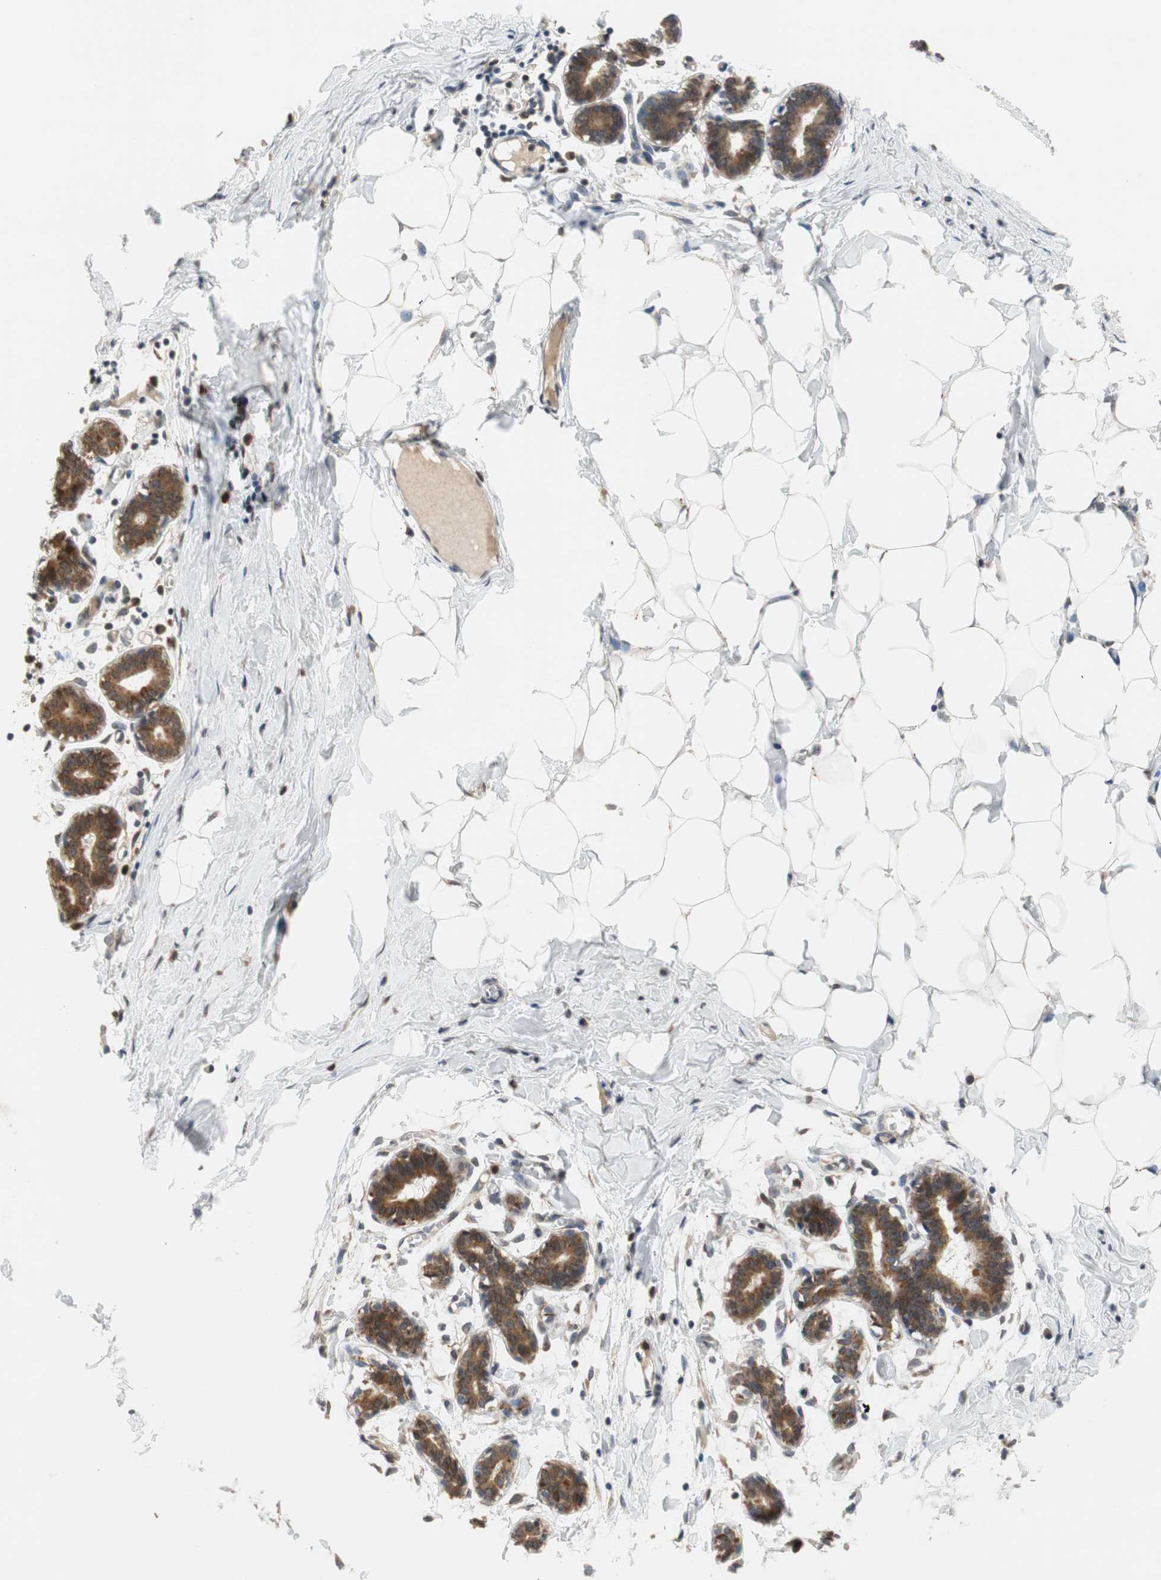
{"staining": {"intensity": "negative", "quantity": "none", "location": "none"}, "tissue": "breast", "cell_type": "Adipocytes", "image_type": "normal", "snomed": [{"axis": "morphology", "description": "Normal tissue, NOS"}, {"axis": "topography", "description": "Breast"}], "caption": "The immunohistochemistry (IHC) histopathology image has no significant staining in adipocytes of breast. (Immunohistochemistry, brightfield microscopy, high magnification).", "gene": "AUP1", "patient": {"sex": "female", "age": 27}}